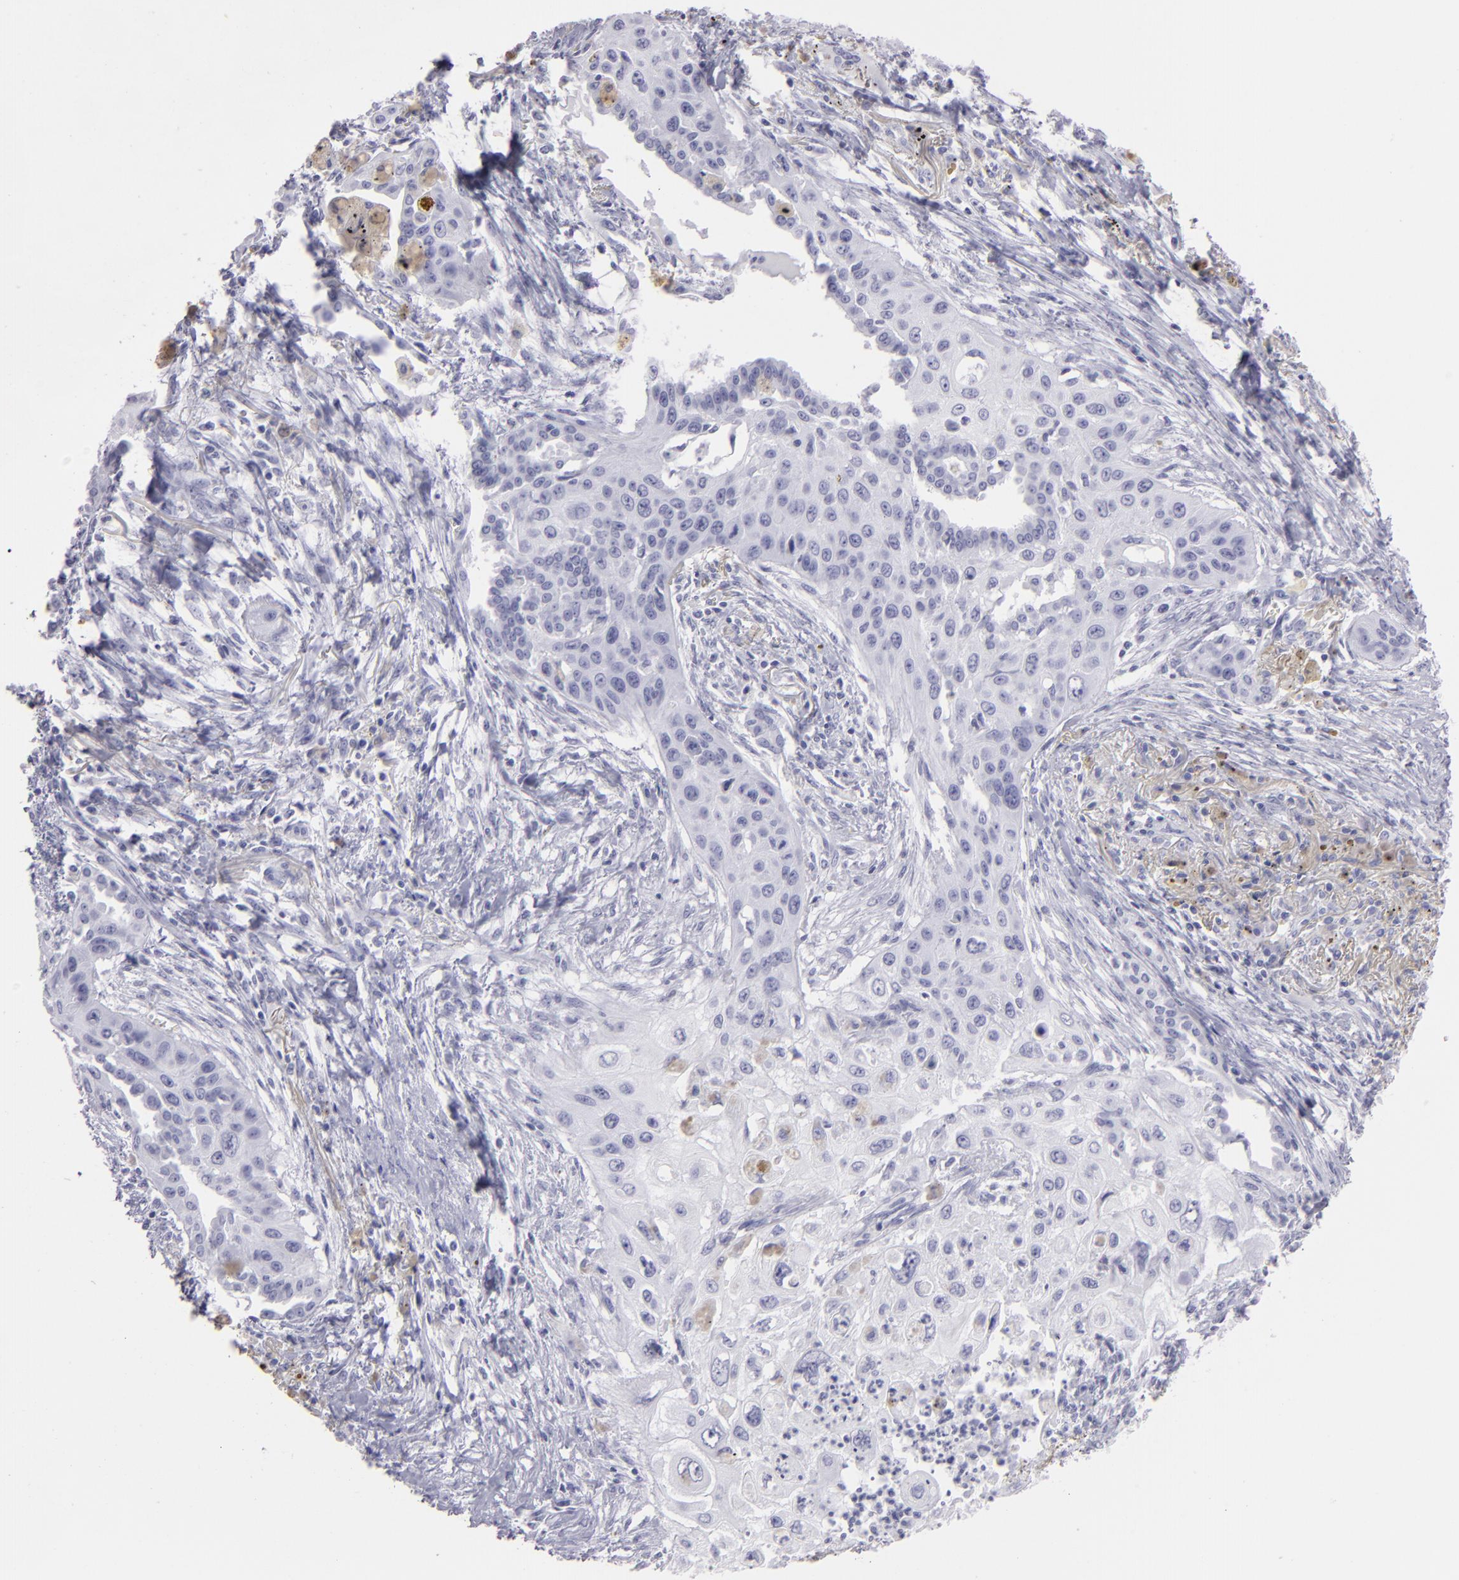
{"staining": {"intensity": "negative", "quantity": "none", "location": "none"}, "tissue": "lung cancer", "cell_type": "Tumor cells", "image_type": "cancer", "snomed": [{"axis": "morphology", "description": "Squamous cell carcinoma, NOS"}, {"axis": "topography", "description": "Lung"}], "caption": "Immunohistochemistry (IHC) of human squamous cell carcinoma (lung) exhibits no positivity in tumor cells.", "gene": "FLG", "patient": {"sex": "male", "age": 71}}